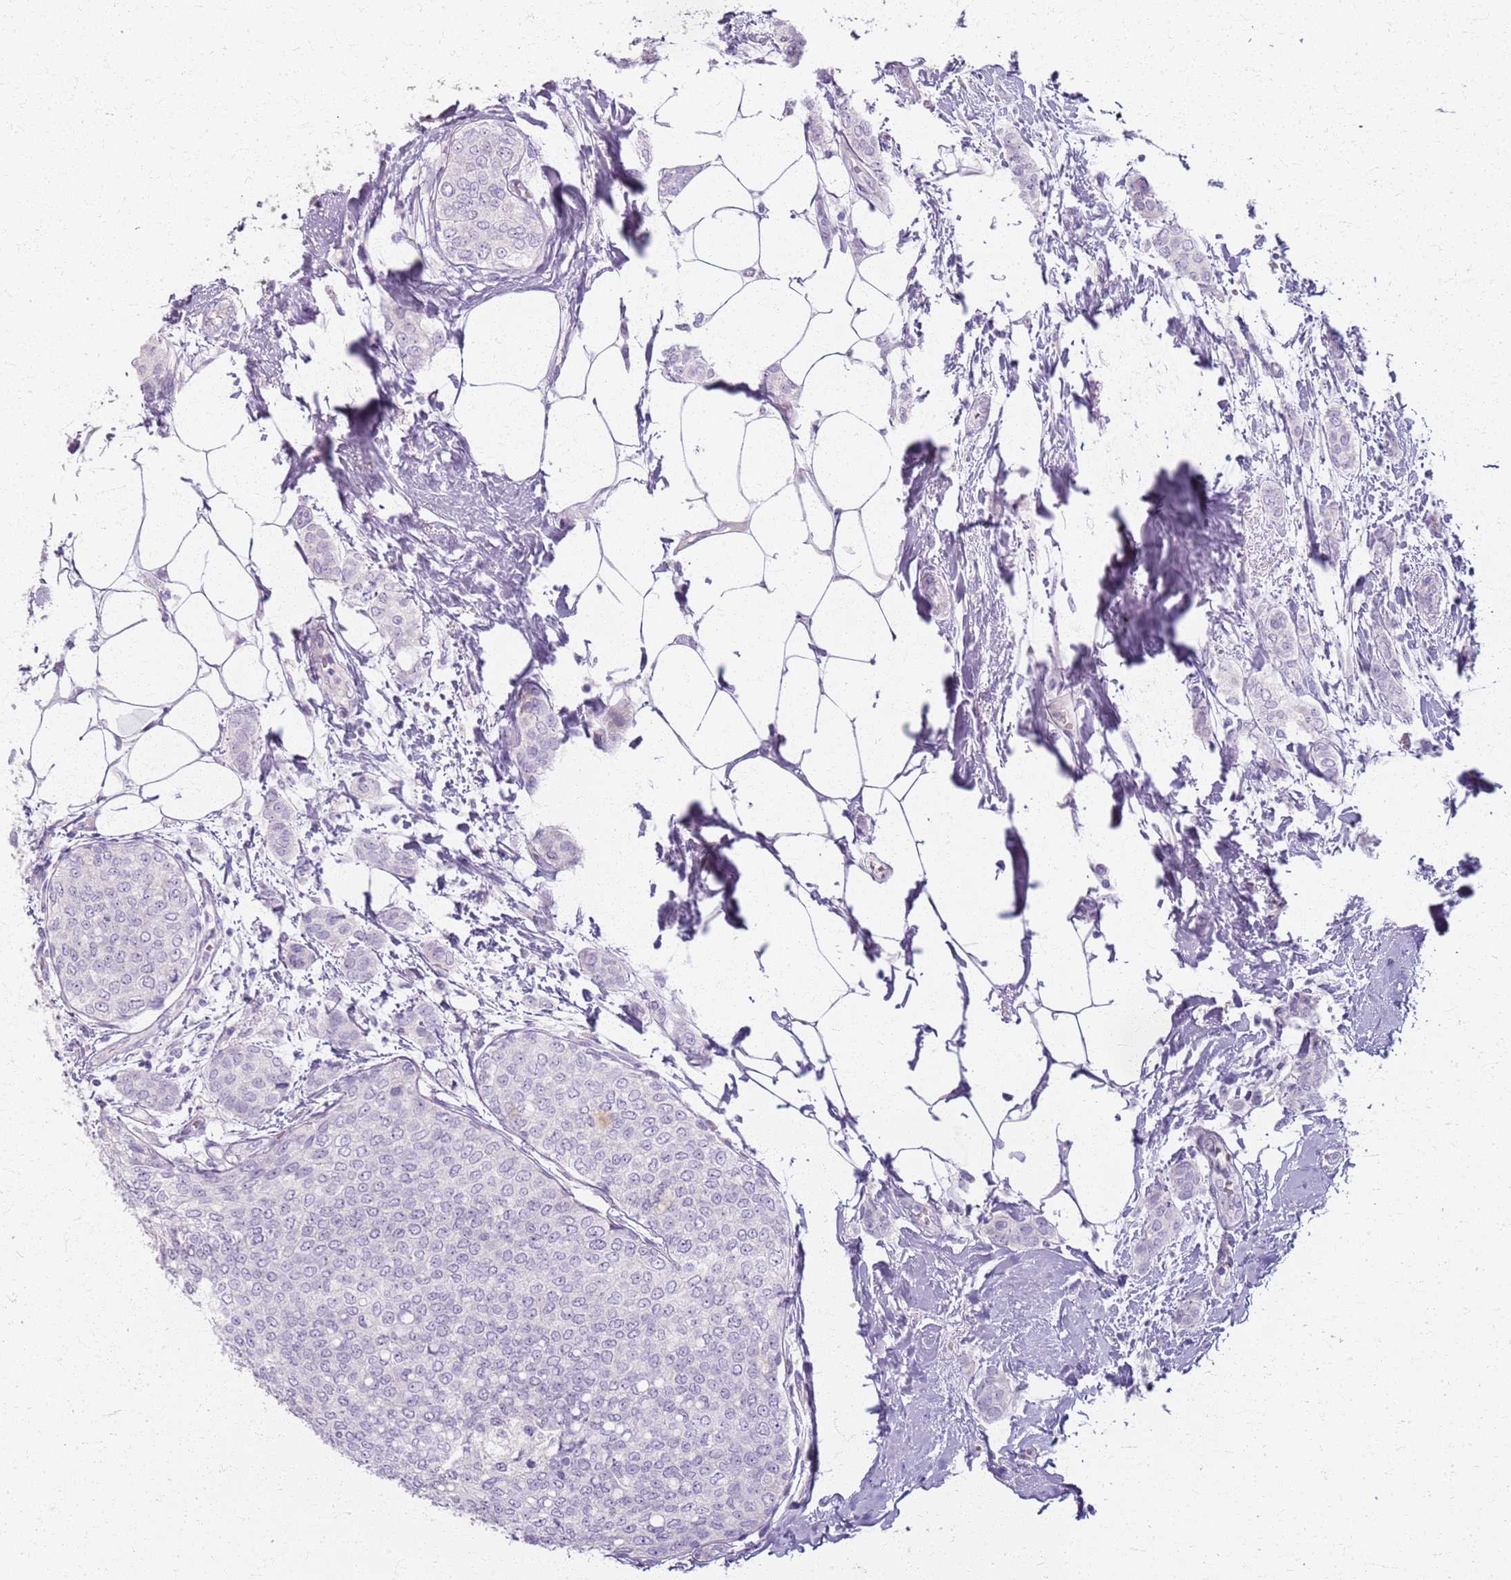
{"staining": {"intensity": "negative", "quantity": "none", "location": "none"}, "tissue": "breast cancer", "cell_type": "Tumor cells", "image_type": "cancer", "snomed": [{"axis": "morphology", "description": "Duct carcinoma"}, {"axis": "topography", "description": "Breast"}], "caption": "Breast infiltrating ductal carcinoma stained for a protein using immunohistochemistry shows no expression tumor cells.", "gene": "CSRP3", "patient": {"sex": "female", "age": 72}}